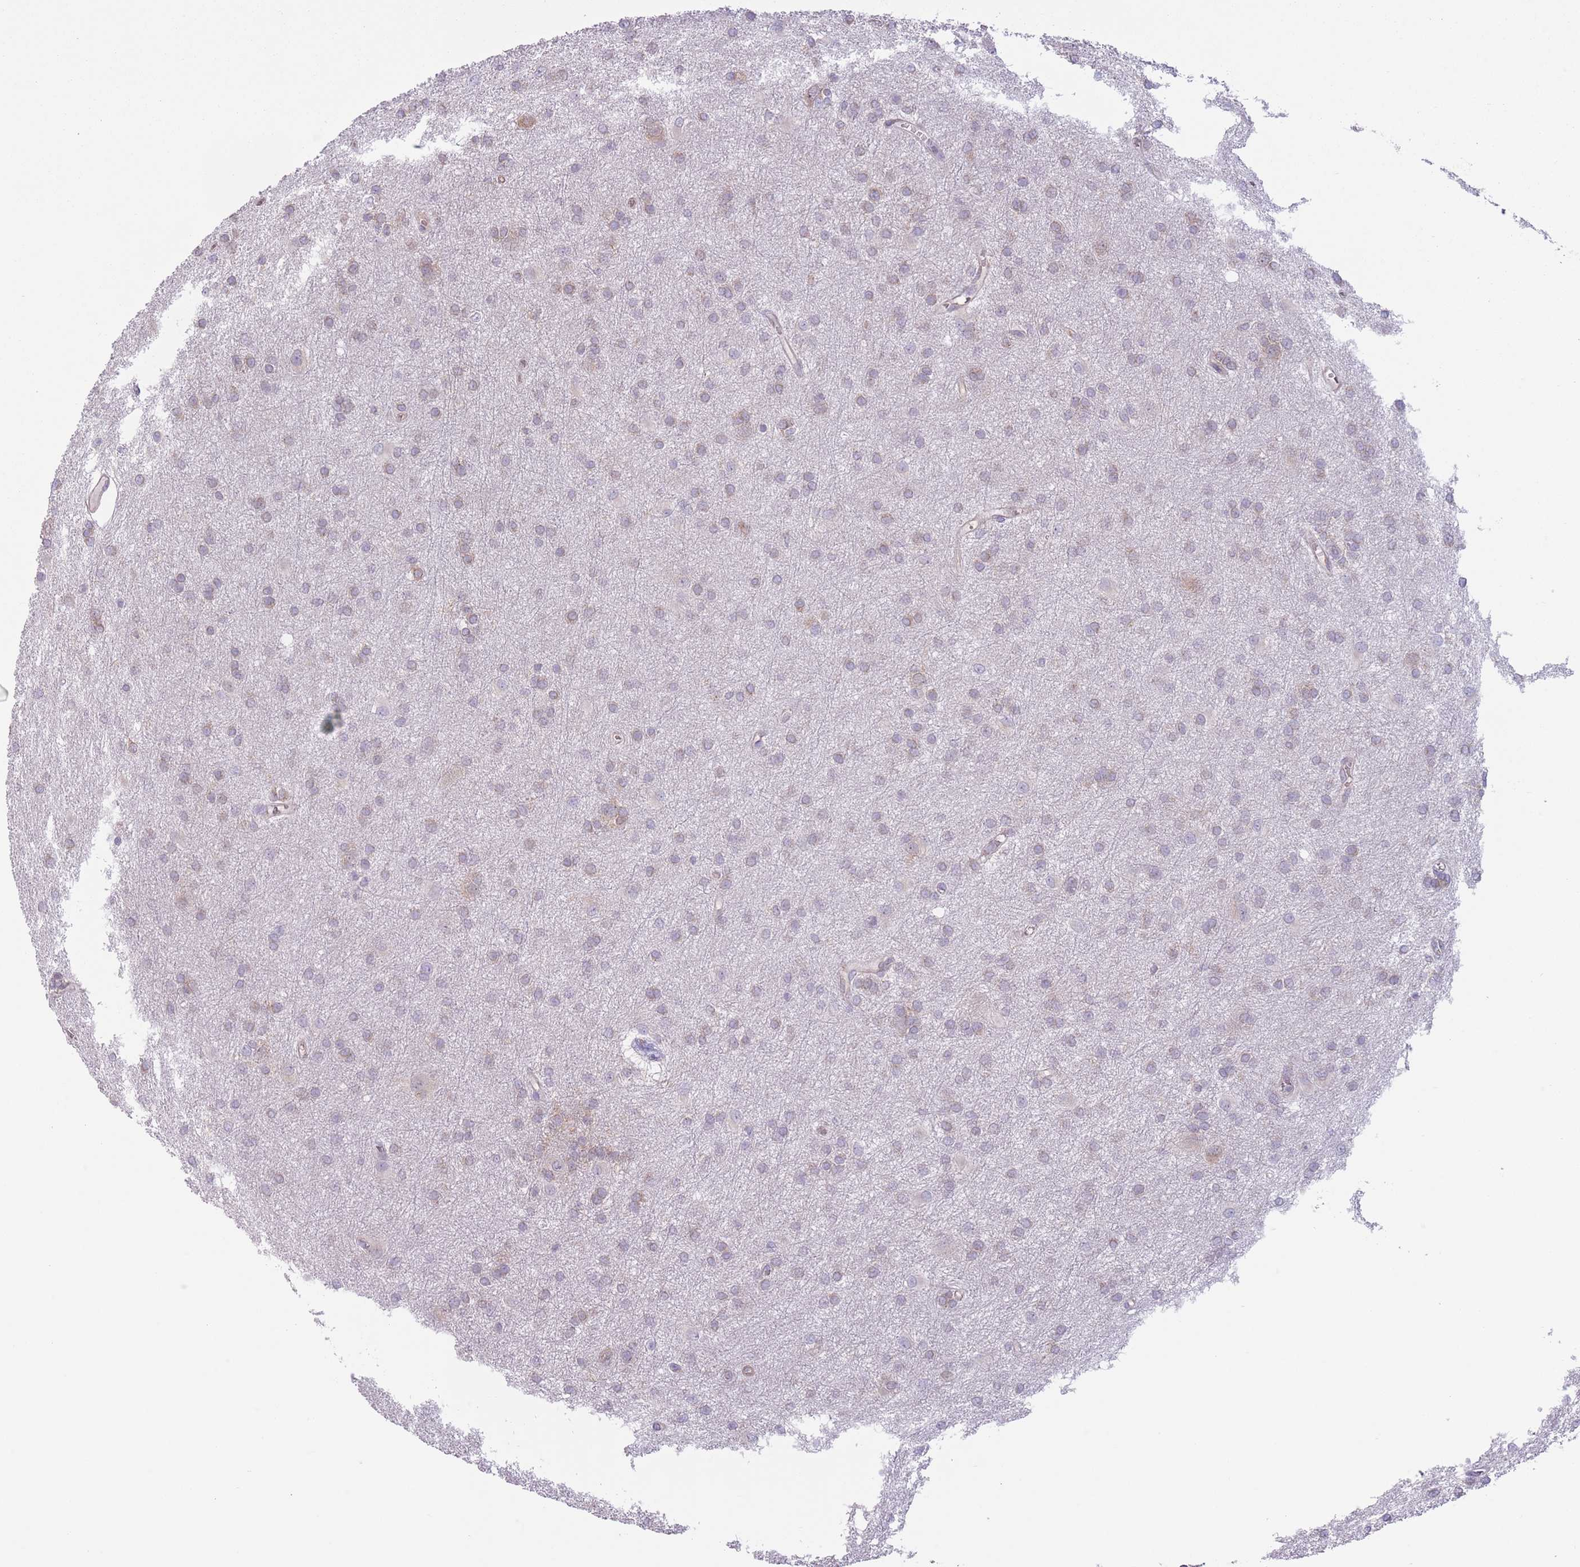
{"staining": {"intensity": "weak", "quantity": "25%-75%", "location": "cytoplasmic/membranous"}, "tissue": "glioma", "cell_type": "Tumor cells", "image_type": "cancer", "snomed": [{"axis": "morphology", "description": "Glioma, malignant, High grade"}, {"axis": "topography", "description": "Brain"}], "caption": "Glioma stained with immunohistochemistry demonstrates weak cytoplasmic/membranous staining in about 25%-75% of tumor cells.", "gene": "COPE", "patient": {"sex": "female", "age": 50}}